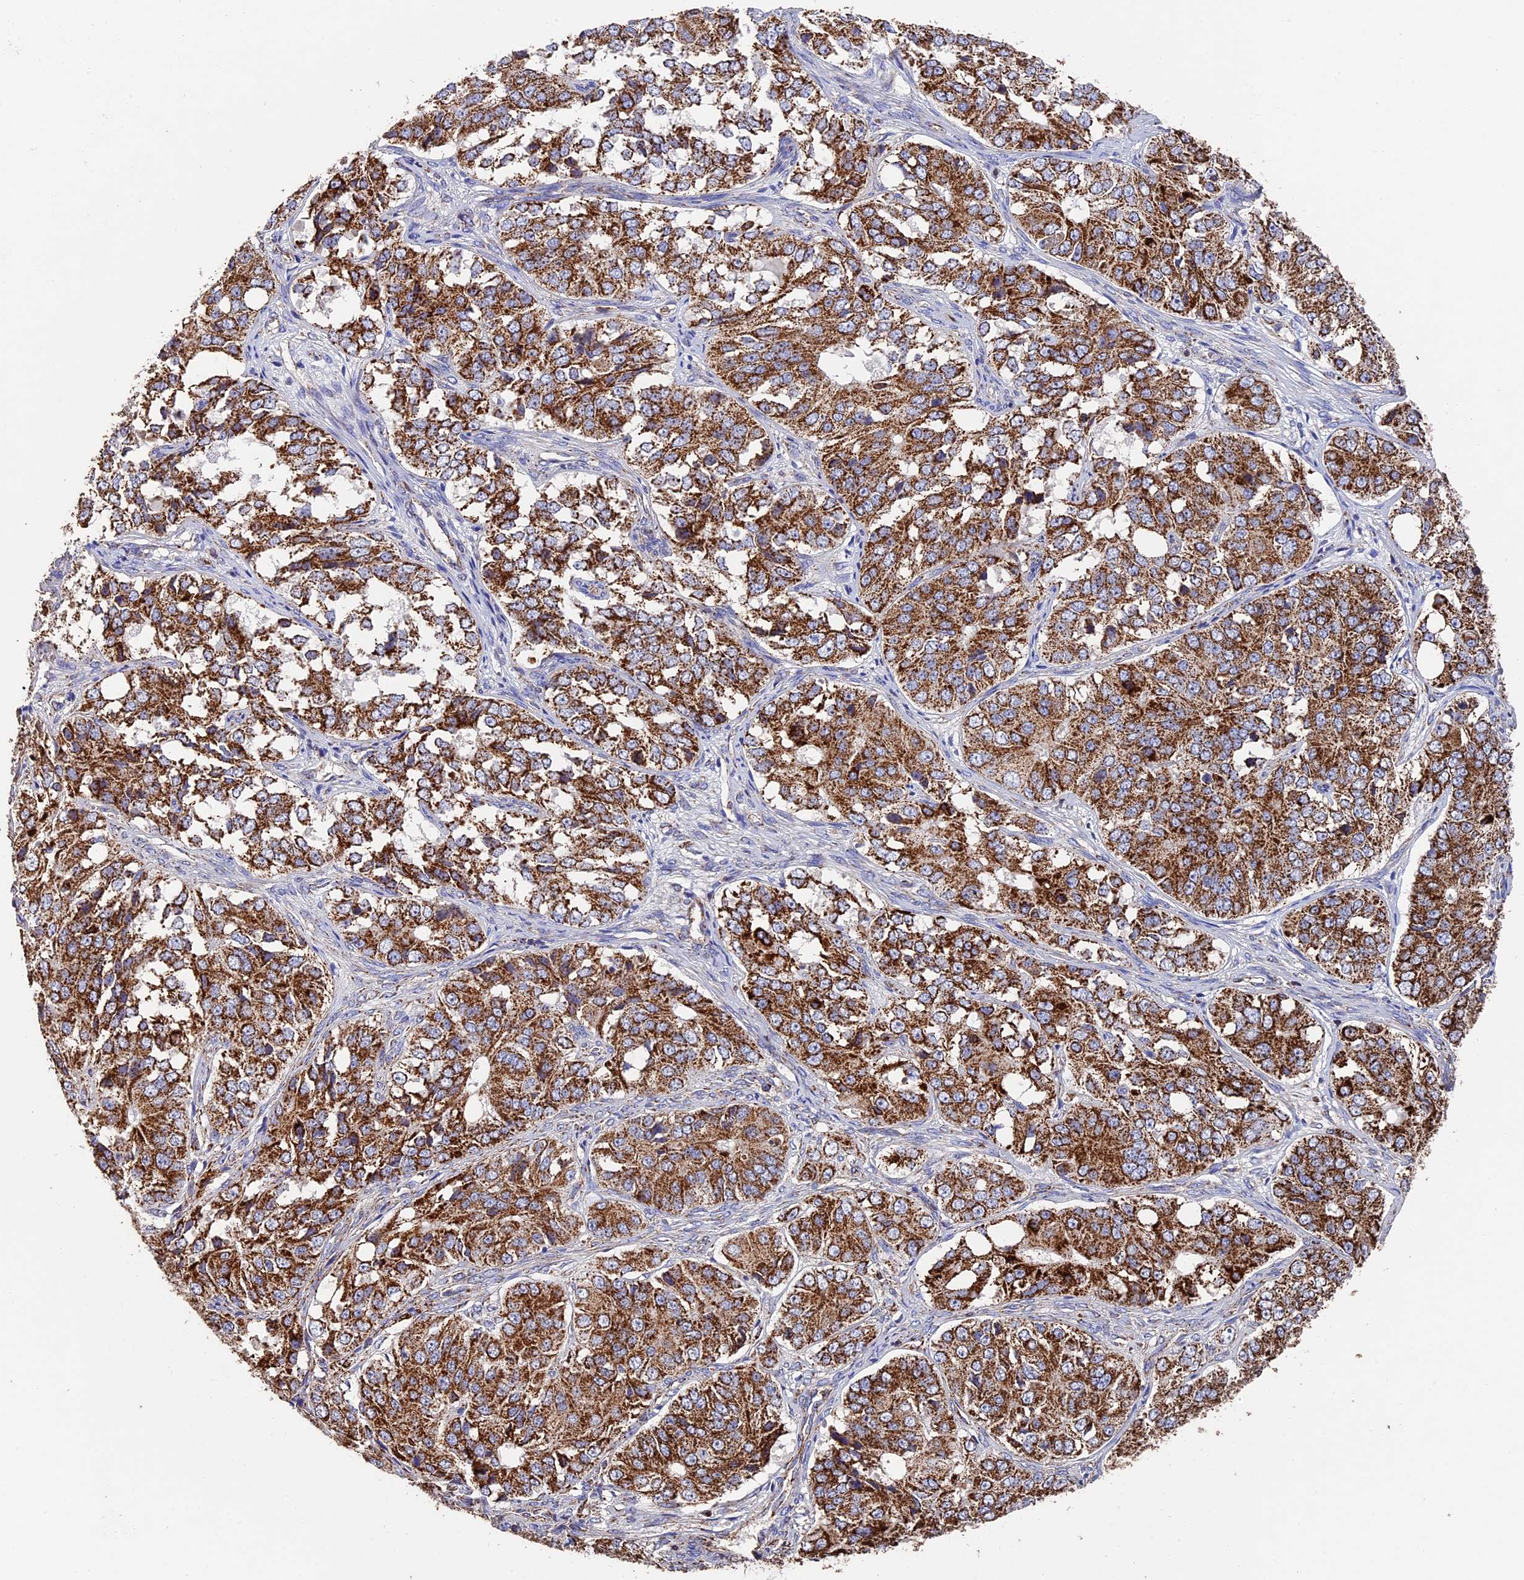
{"staining": {"intensity": "strong", "quantity": ">75%", "location": "cytoplasmic/membranous"}, "tissue": "ovarian cancer", "cell_type": "Tumor cells", "image_type": "cancer", "snomed": [{"axis": "morphology", "description": "Carcinoma, endometroid"}, {"axis": "topography", "description": "Ovary"}], "caption": "Protein staining of ovarian cancer (endometroid carcinoma) tissue demonstrates strong cytoplasmic/membranous expression in about >75% of tumor cells.", "gene": "ADAT1", "patient": {"sex": "female", "age": 51}}